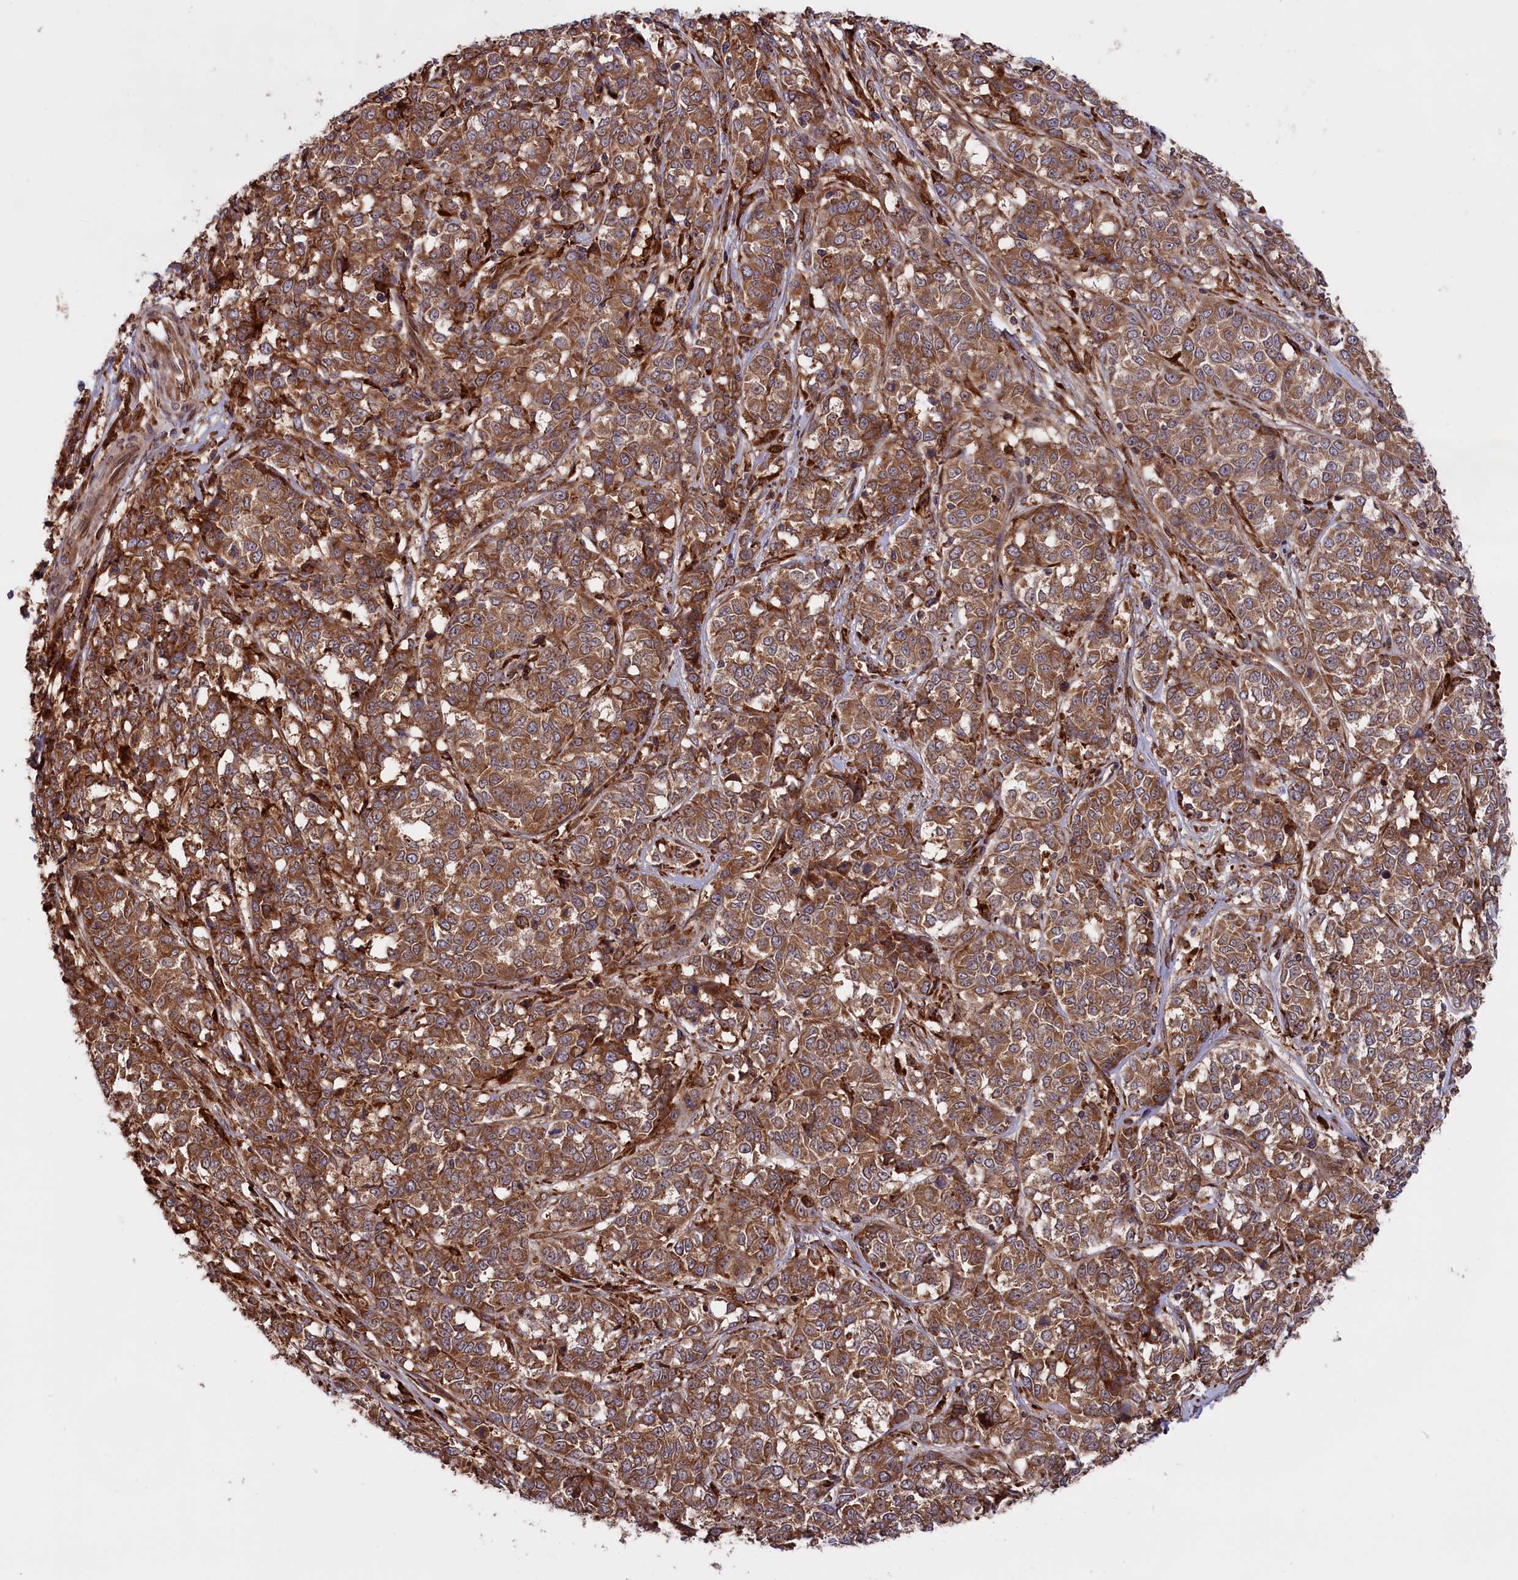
{"staining": {"intensity": "moderate", "quantity": ">75%", "location": "cytoplasmic/membranous"}, "tissue": "melanoma", "cell_type": "Tumor cells", "image_type": "cancer", "snomed": [{"axis": "morphology", "description": "Malignant melanoma, NOS"}, {"axis": "topography", "description": "Skin"}], "caption": "Protein positivity by IHC shows moderate cytoplasmic/membranous staining in about >75% of tumor cells in malignant melanoma. (DAB IHC with brightfield microscopy, high magnification).", "gene": "PLA2G4C", "patient": {"sex": "female", "age": 72}}